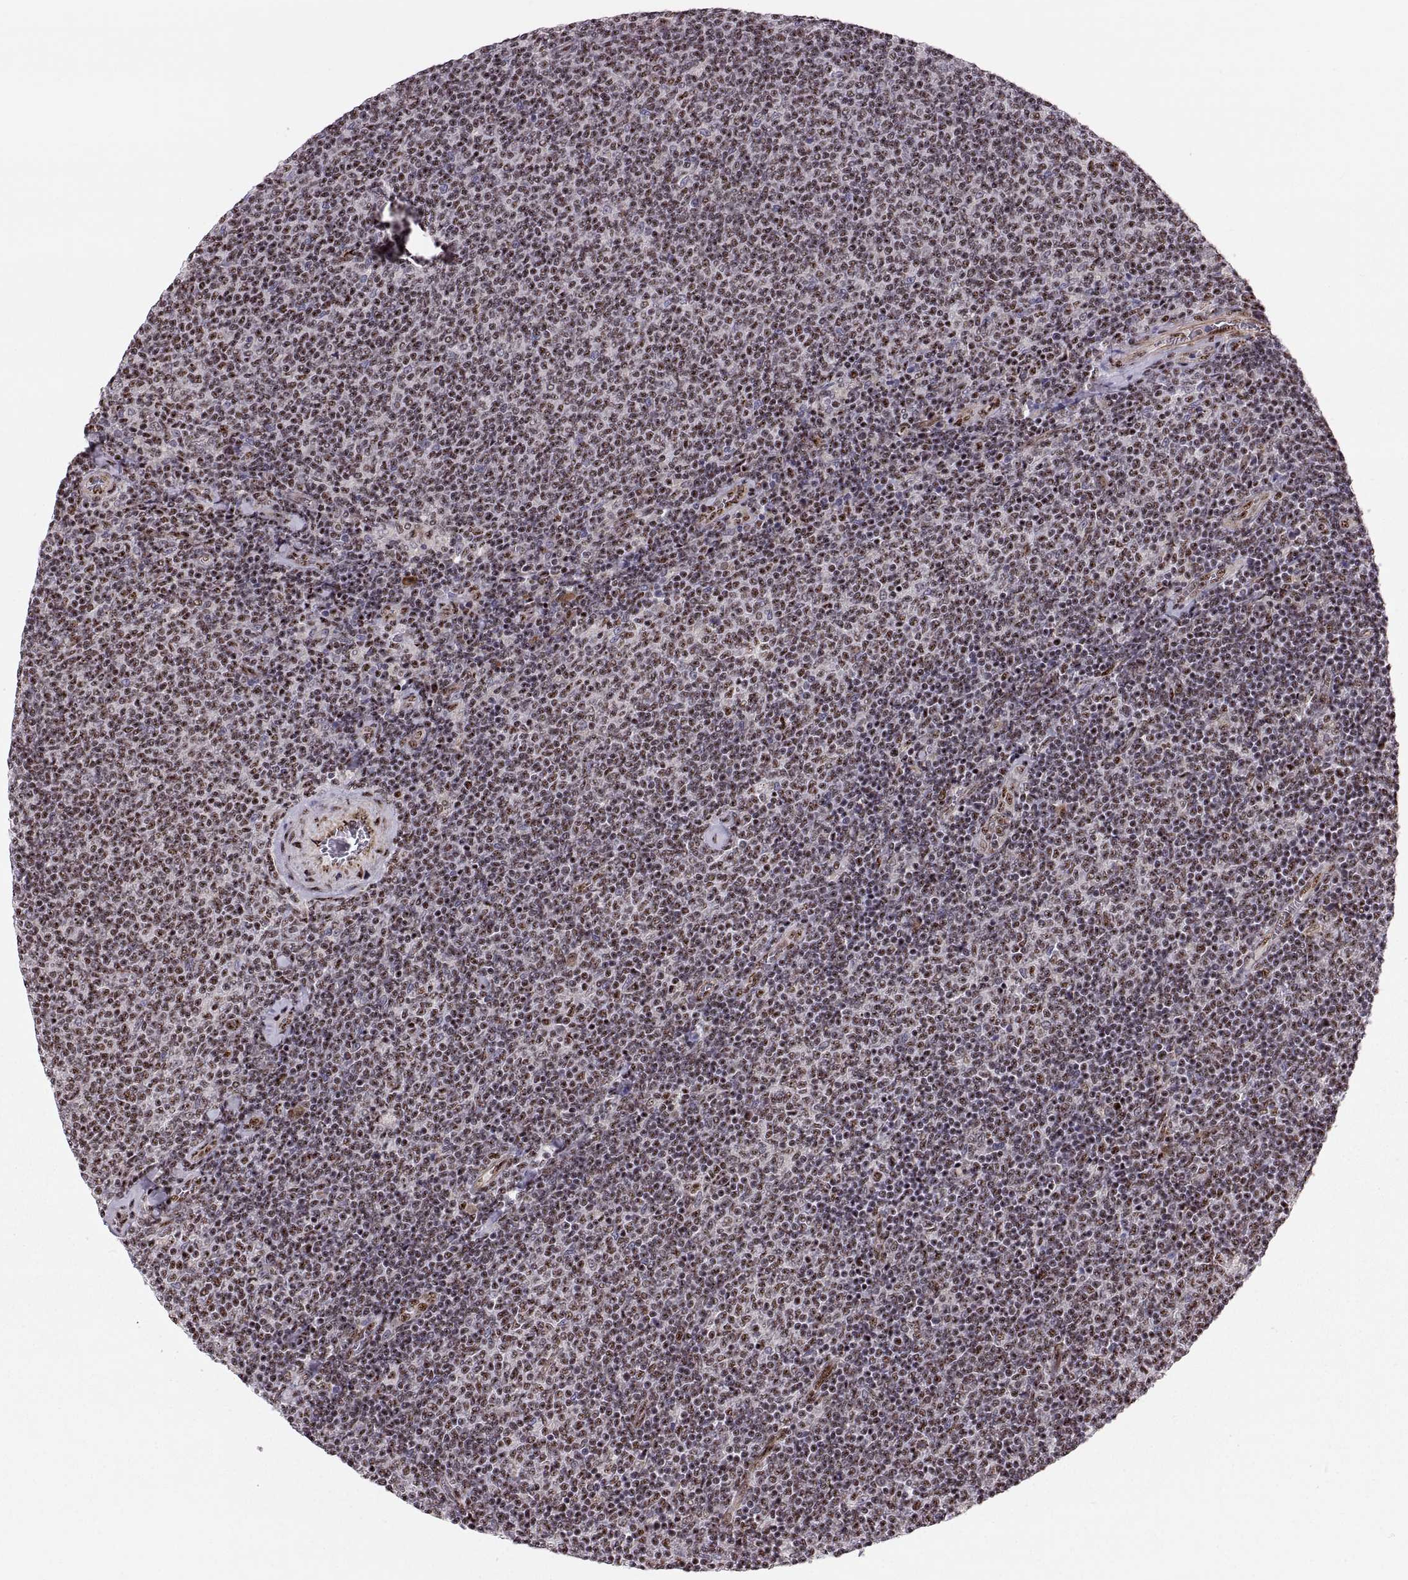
{"staining": {"intensity": "weak", "quantity": "25%-75%", "location": "nuclear"}, "tissue": "lymphoma", "cell_type": "Tumor cells", "image_type": "cancer", "snomed": [{"axis": "morphology", "description": "Malignant lymphoma, non-Hodgkin's type, Low grade"}, {"axis": "topography", "description": "Lymph node"}], "caption": "DAB immunohistochemical staining of lymphoma displays weak nuclear protein staining in approximately 25%-75% of tumor cells.", "gene": "ZCCHC17", "patient": {"sex": "male", "age": 52}}